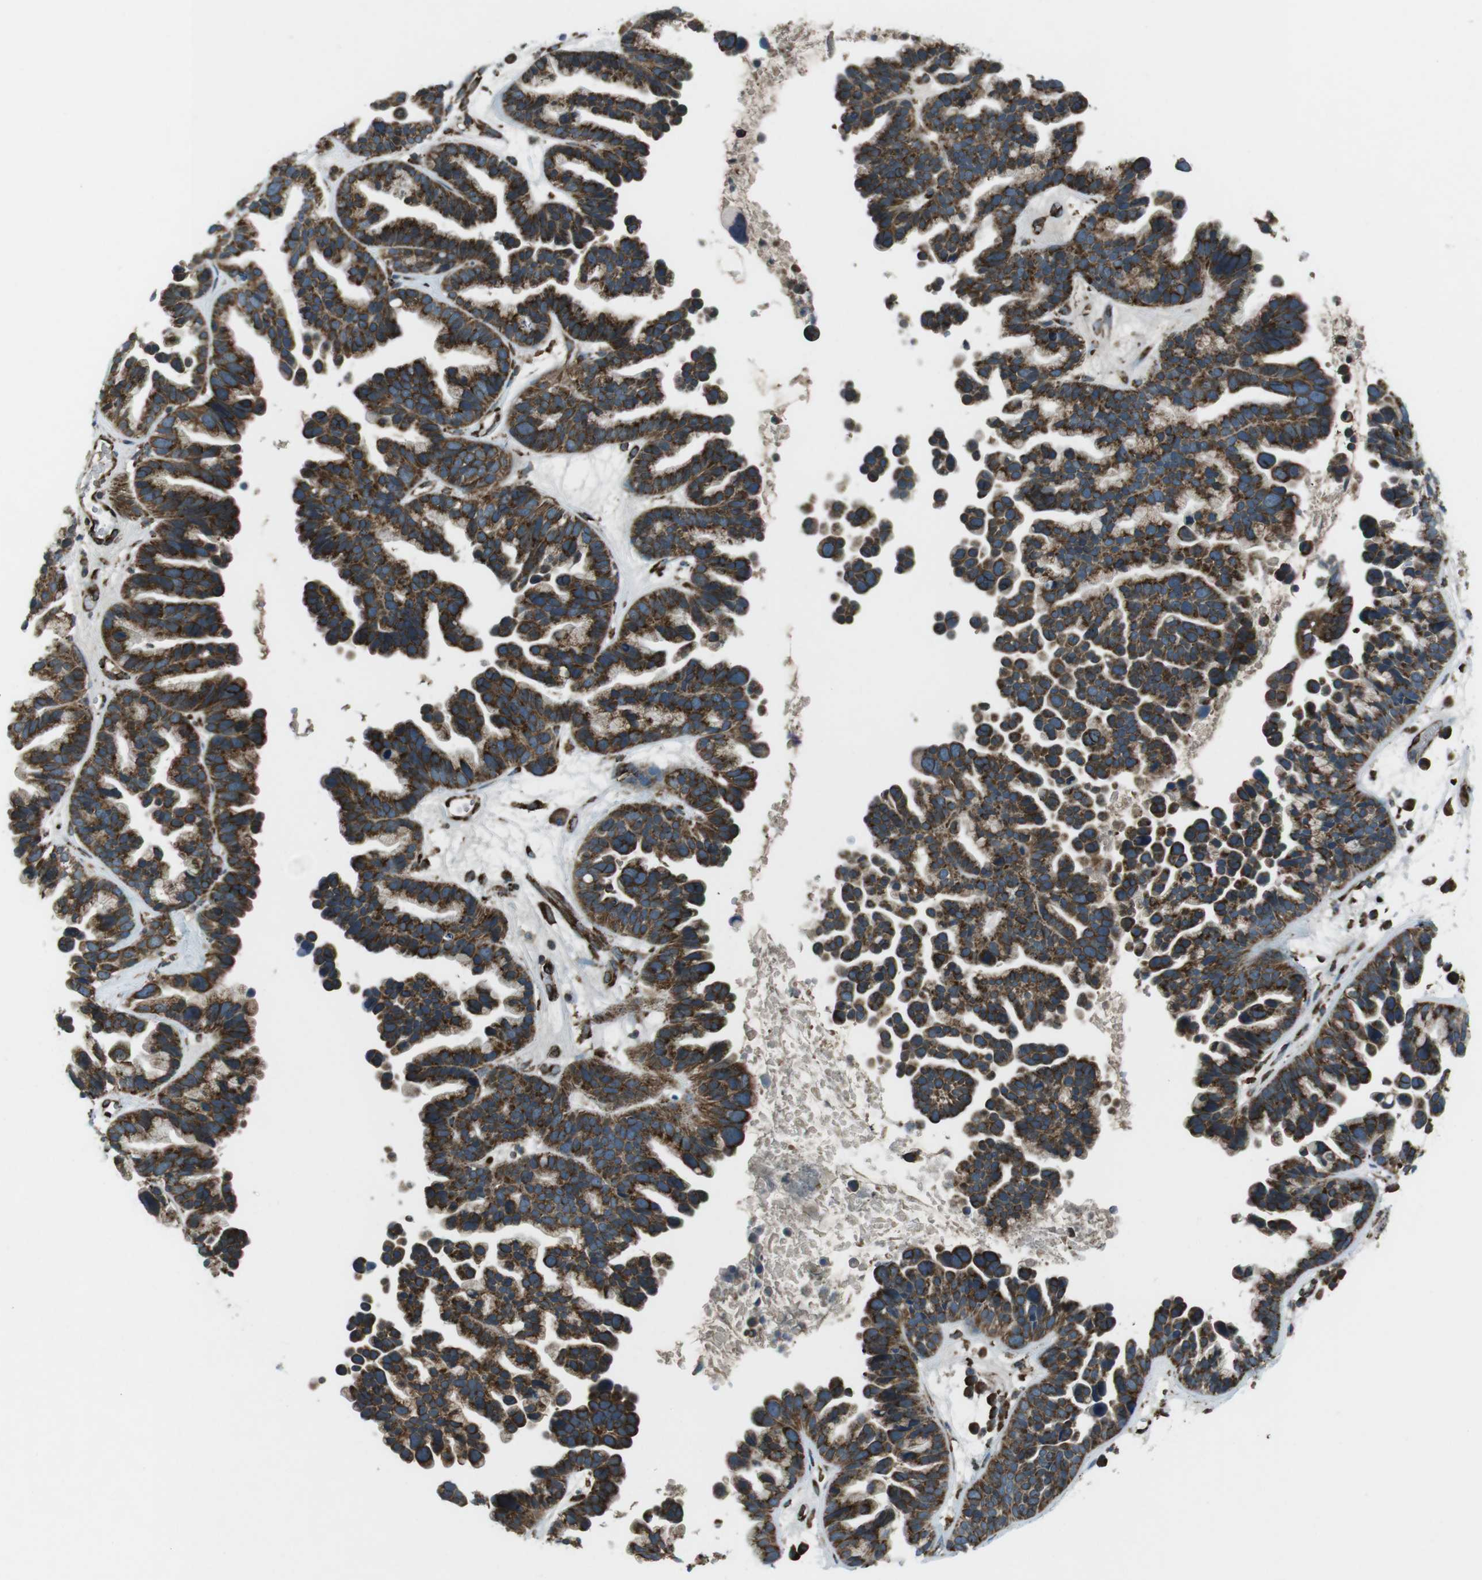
{"staining": {"intensity": "strong", "quantity": ">75%", "location": "cytoplasmic/membranous"}, "tissue": "ovarian cancer", "cell_type": "Tumor cells", "image_type": "cancer", "snomed": [{"axis": "morphology", "description": "Cystadenocarcinoma, serous, NOS"}, {"axis": "topography", "description": "Ovary"}], "caption": "High-power microscopy captured an IHC micrograph of serous cystadenocarcinoma (ovarian), revealing strong cytoplasmic/membranous positivity in about >75% of tumor cells.", "gene": "KTN1", "patient": {"sex": "female", "age": 56}}